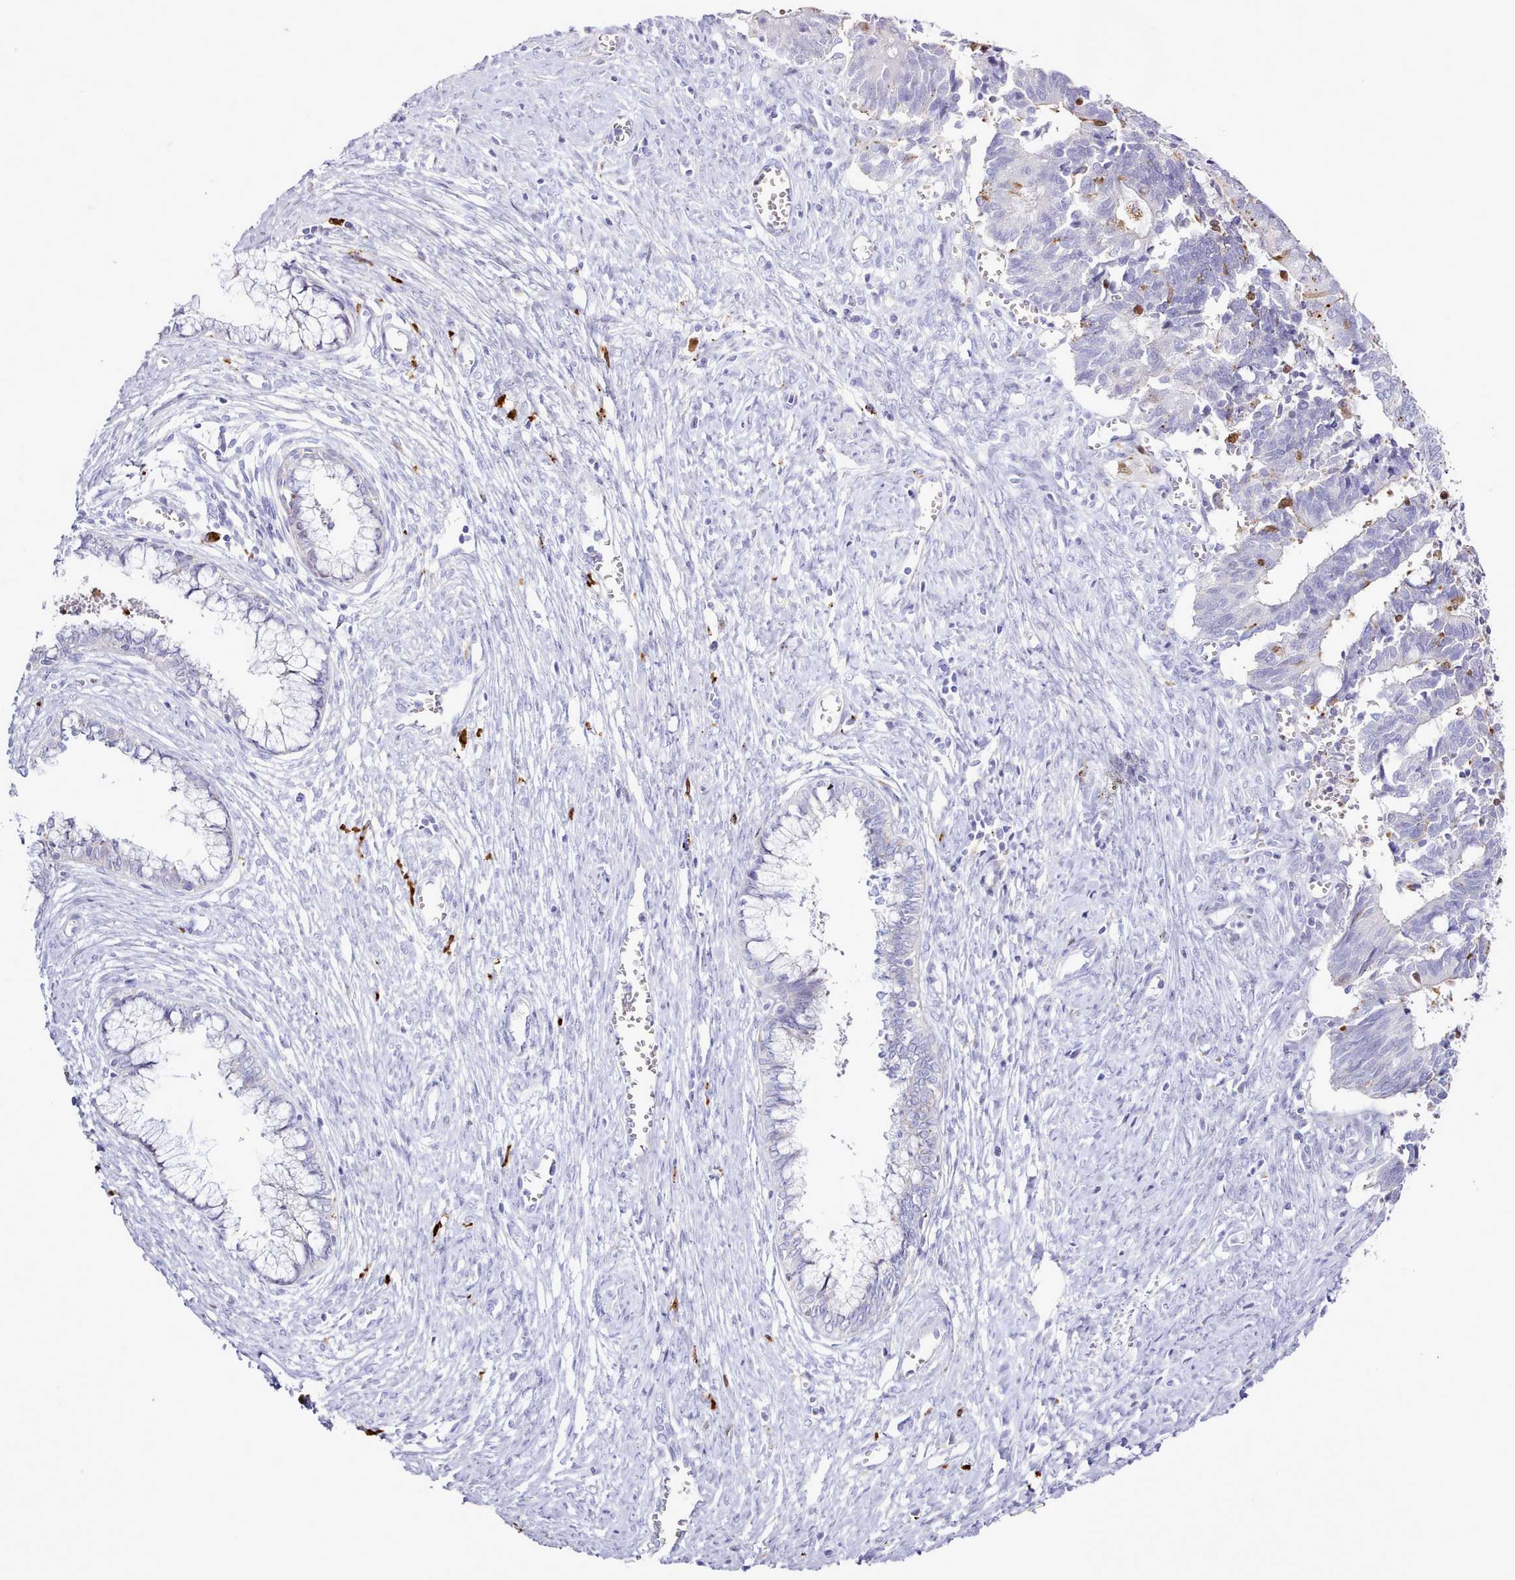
{"staining": {"intensity": "negative", "quantity": "none", "location": "none"}, "tissue": "cervical cancer", "cell_type": "Tumor cells", "image_type": "cancer", "snomed": [{"axis": "morphology", "description": "Adenocarcinoma, NOS"}, {"axis": "topography", "description": "Cervix"}], "caption": "There is no significant expression in tumor cells of cervical cancer.", "gene": "SRD5A1", "patient": {"sex": "female", "age": 44}}